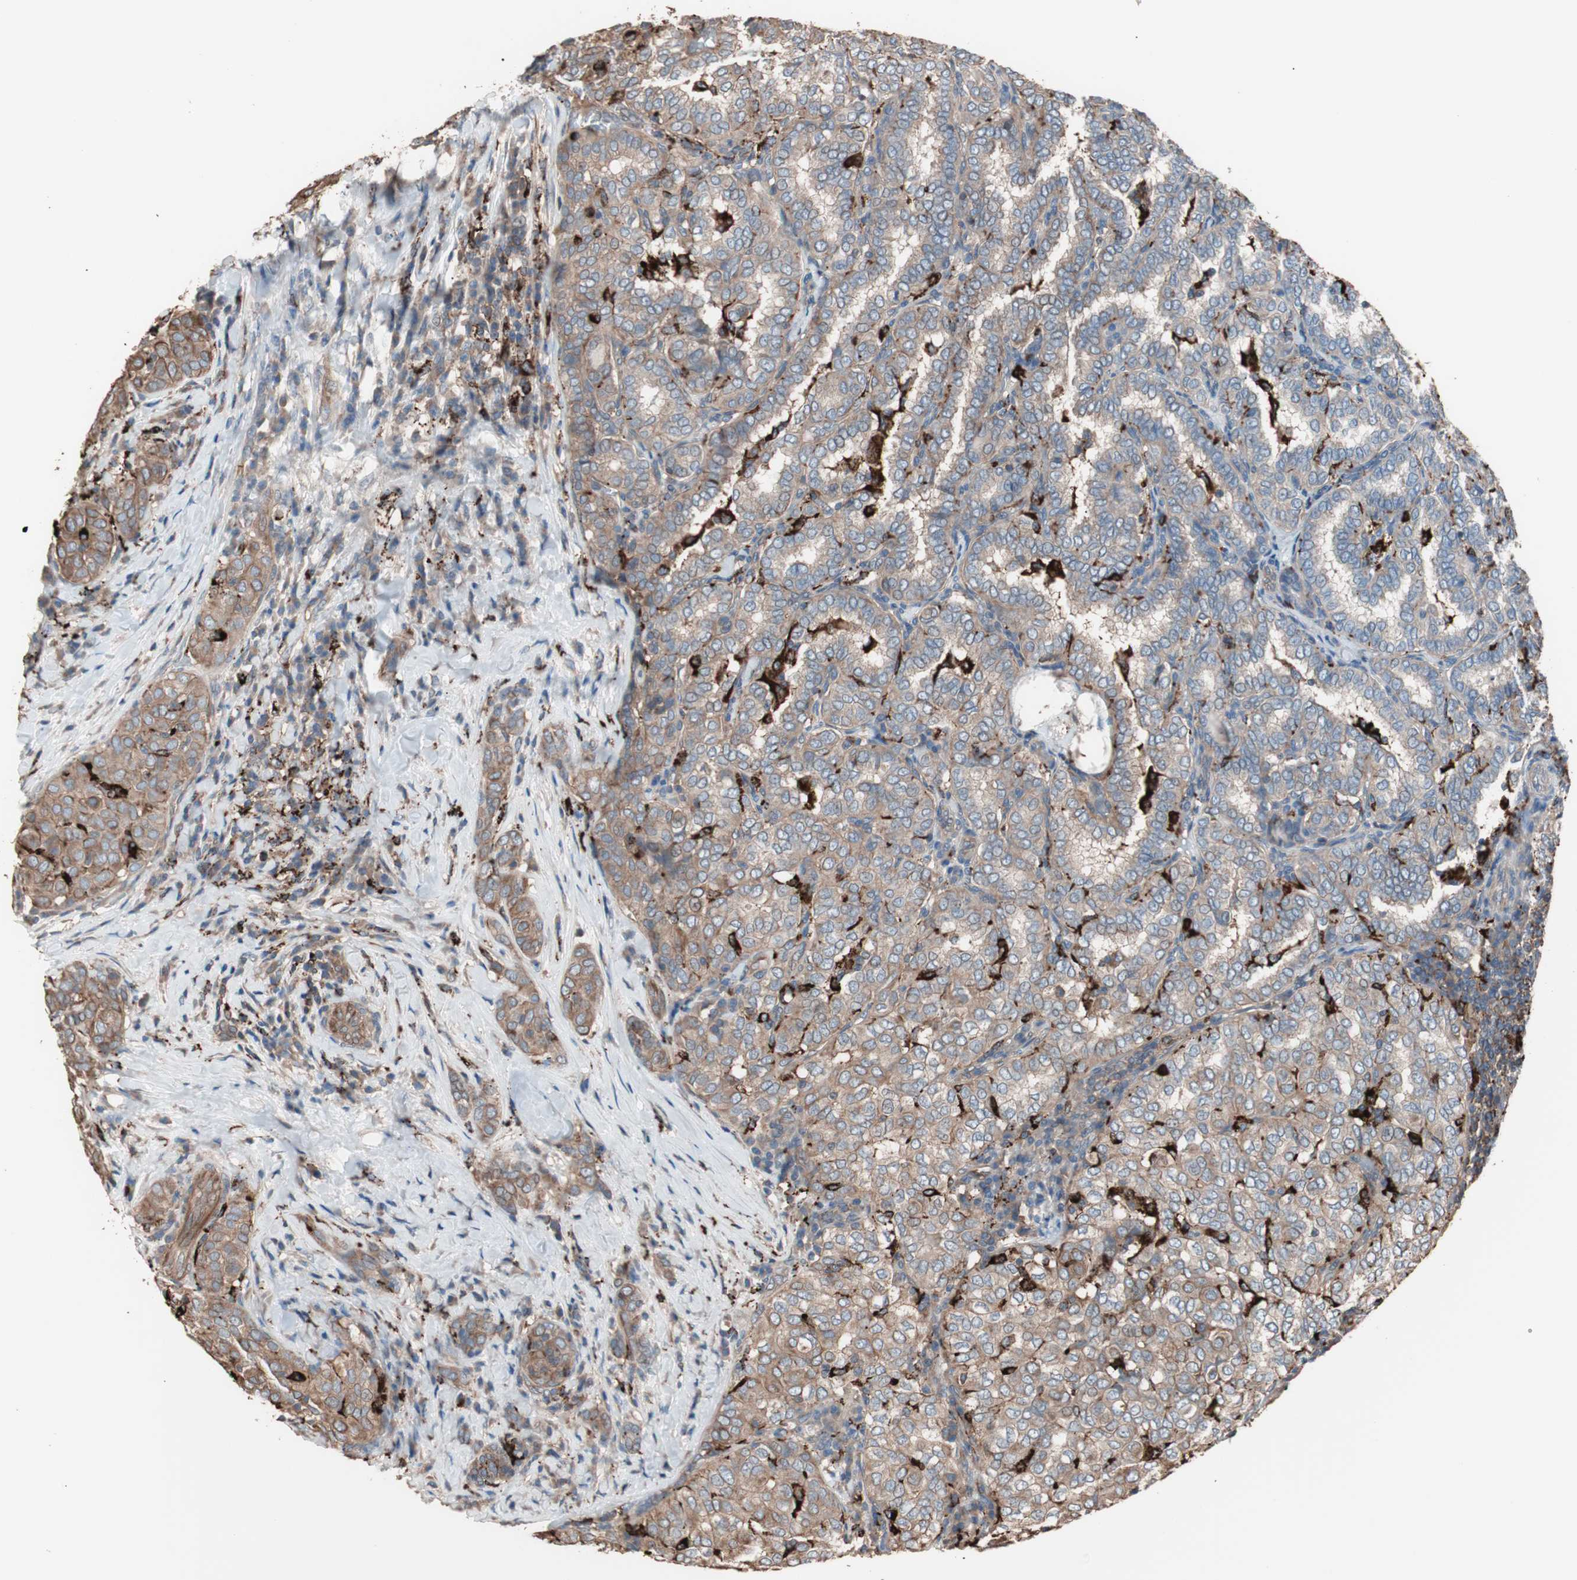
{"staining": {"intensity": "moderate", "quantity": ">75%", "location": "cytoplasmic/membranous"}, "tissue": "thyroid cancer", "cell_type": "Tumor cells", "image_type": "cancer", "snomed": [{"axis": "morphology", "description": "Papillary adenocarcinoma, NOS"}, {"axis": "topography", "description": "Thyroid gland"}], "caption": "Thyroid cancer (papillary adenocarcinoma) was stained to show a protein in brown. There is medium levels of moderate cytoplasmic/membranous staining in approximately >75% of tumor cells. (Brightfield microscopy of DAB IHC at high magnification).", "gene": "CCT3", "patient": {"sex": "female", "age": 30}}